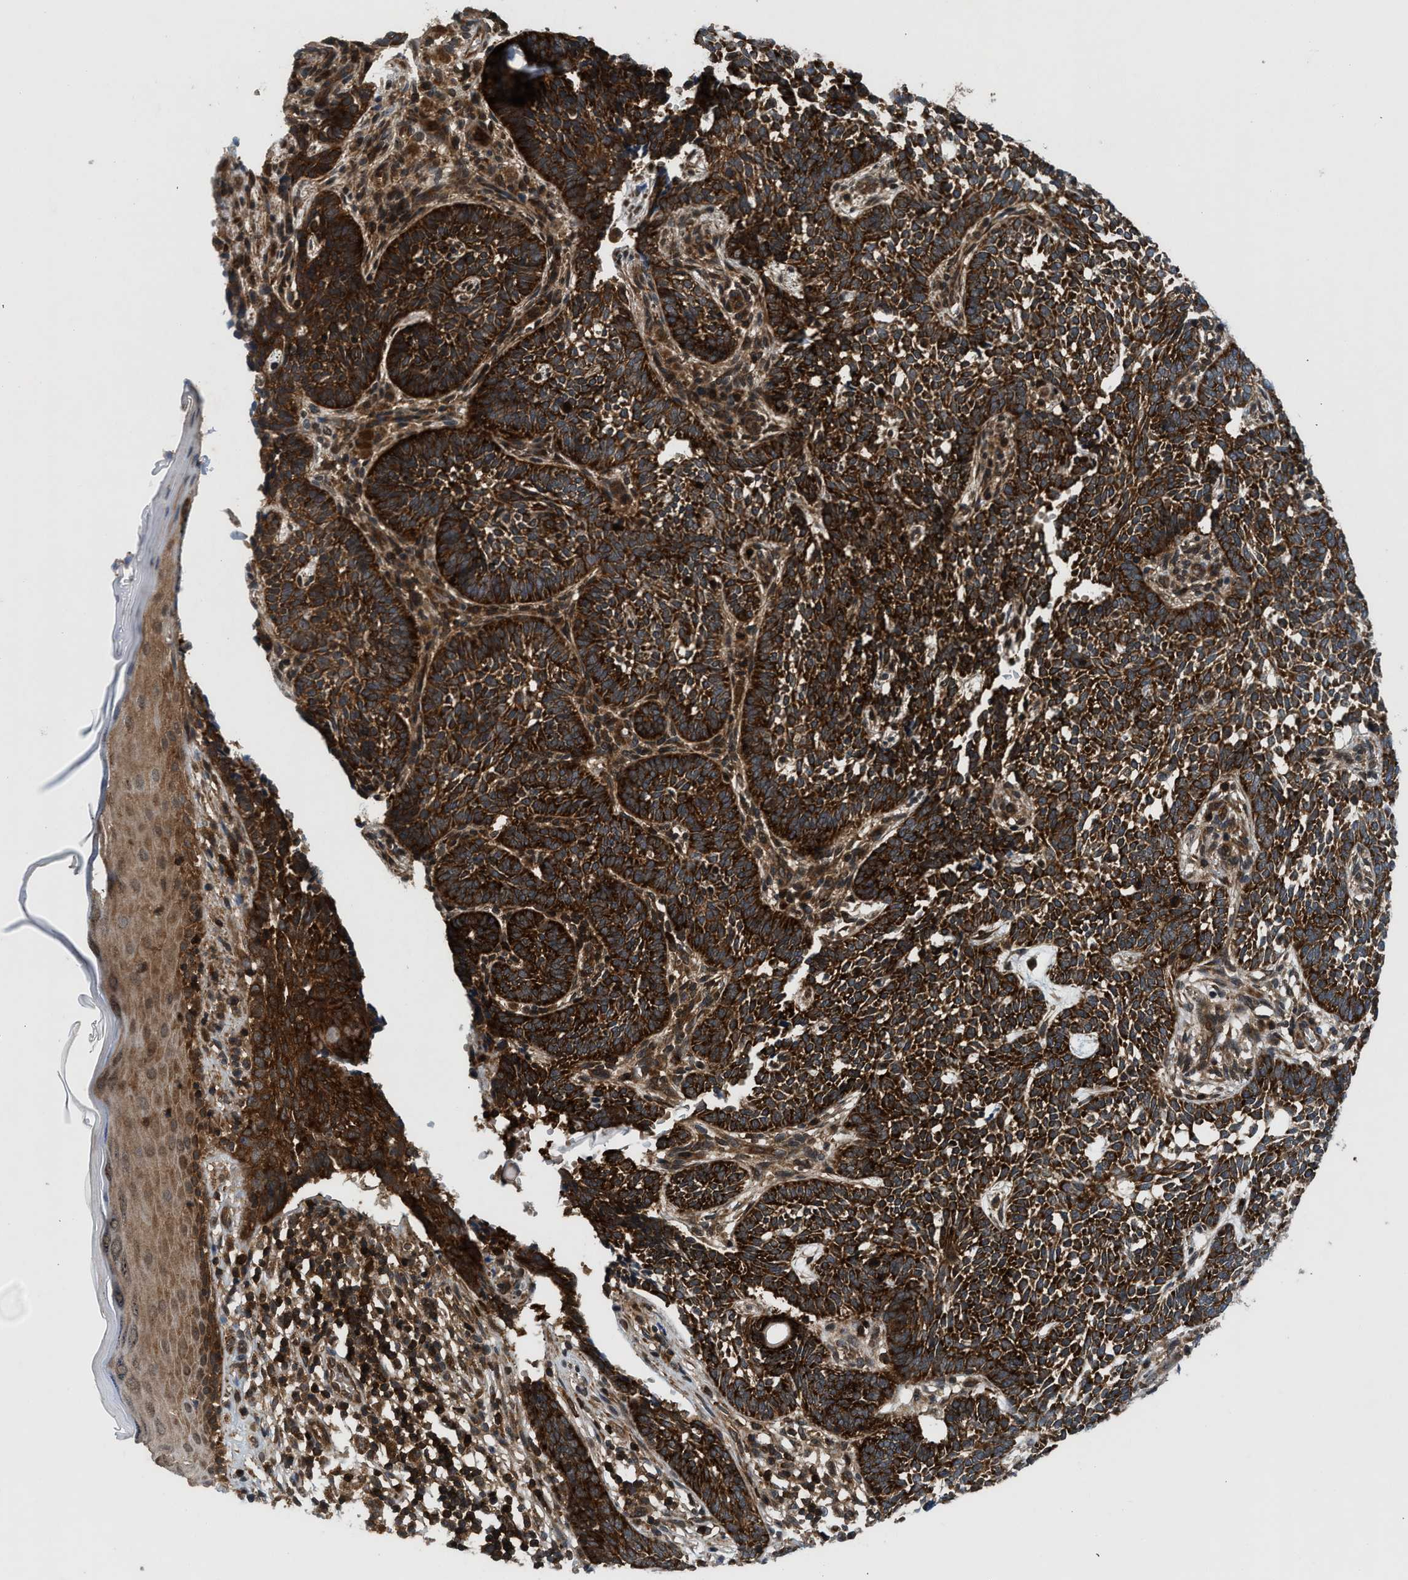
{"staining": {"intensity": "strong", "quantity": ">75%", "location": "cytoplasmic/membranous"}, "tissue": "skin cancer", "cell_type": "Tumor cells", "image_type": "cancer", "snomed": [{"axis": "morphology", "description": "Normal tissue, NOS"}, {"axis": "morphology", "description": "Basal cell carcinoma"}, {"axis": "topography", "description": "Skin"}], "caption": "High-power microscopy captured an IHC micrograph of skin basal cell carcinoma, revealing strong cytoplasmic/membranous staining in approximately >75% of tumor cells.", "gene": "OXSR1", "patient": {"sex": "male", "age": 87}}